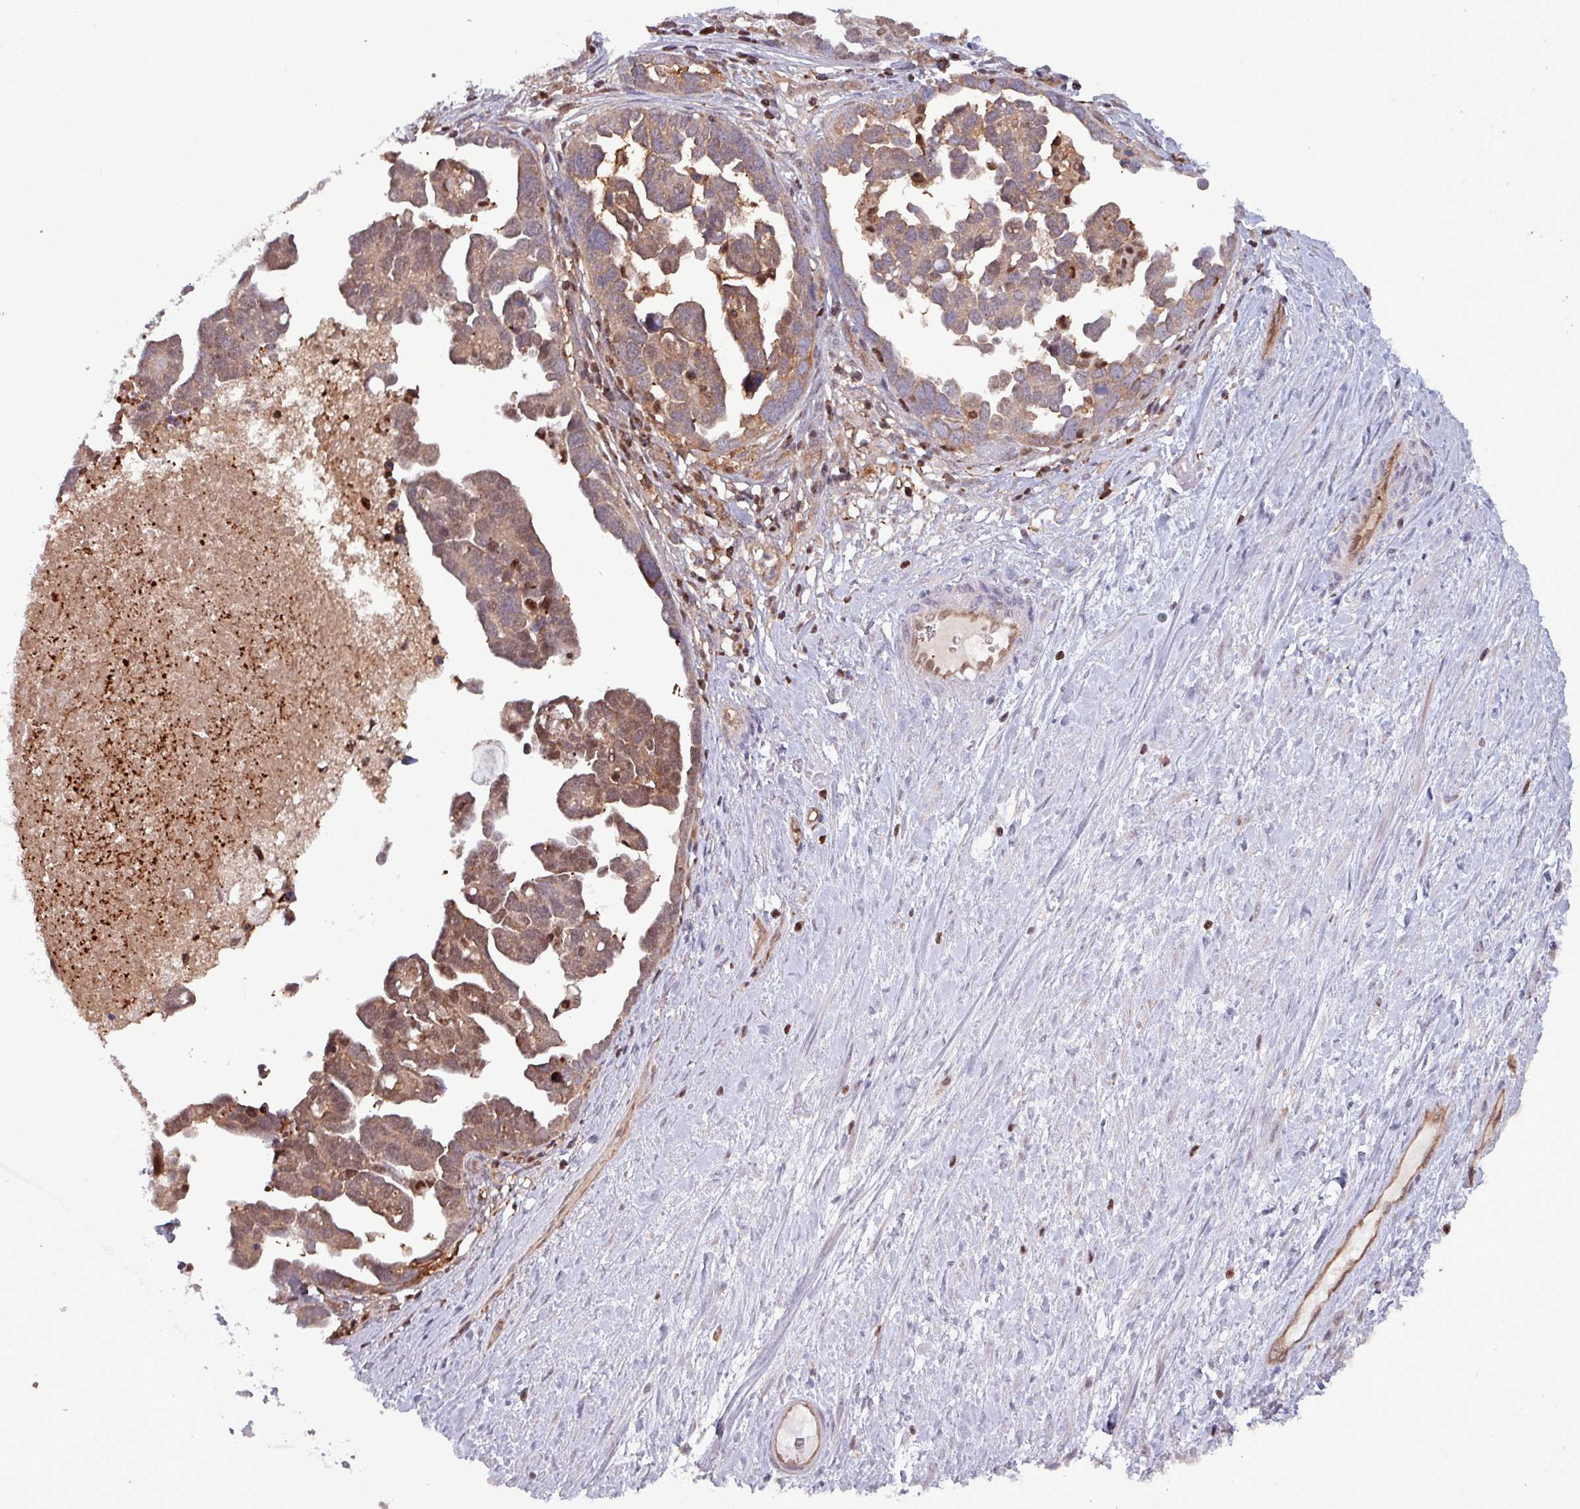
{"staining": {"intensity": "moderate", "quantity": ">75%", "location": "cytoplasmic/membranous,nuclear"}, "tissue": "ovarian cancer", "cell_type": "Tumor cells", "image_type": "cancer", "snomed": [{"axis": "morphology", "description": "Cystadenocarcinoma, serous, NOS"}, {"axis": "topography", "description": "Ovary"}], "caption": "Protein expression analysis of human ovarian cancer (serous cystadenocarcinoma) reveals moderate cytoplasmic/membranous and nuclear expression in about >75% of tumor cells.", "gene": "PSMB8", "patient": {"sex": "female", "age": 54}}